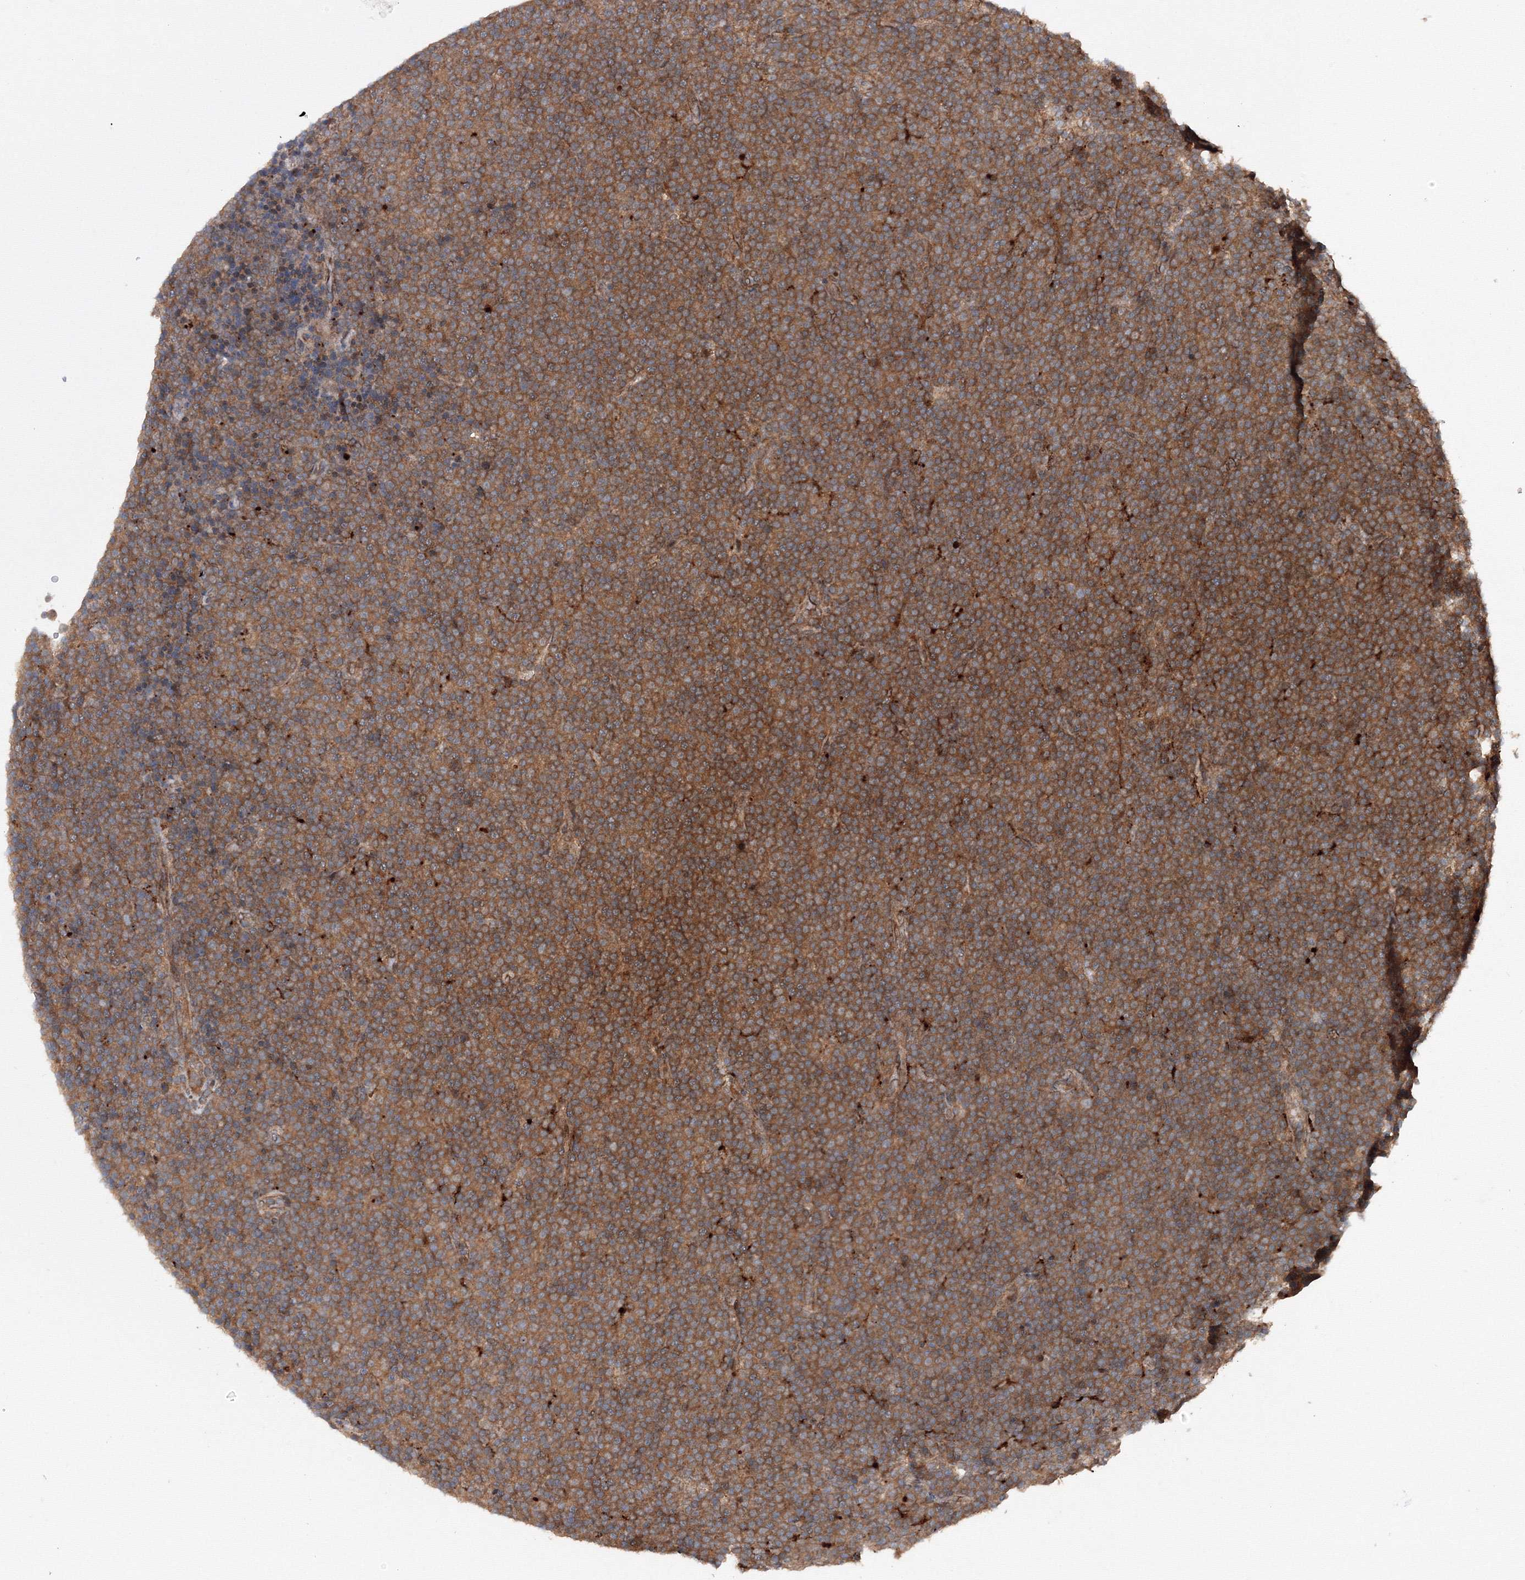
{"staining": {"intensity": "moderate", "quantity": ">75%", "location": "cytoplasmic/membranous"}, "tissue": "lymphoma", "cell_type": "Tumor cells", "image_type": "cancer", "snomed": [{"axis": "morphology", "description": "Malignant lymphoma, non-Hodgkin's type, Low grade"}, {"axis": "topography", "description": "Lymph node"}], "caption": "An image showing moderate cytoplasmic/membranous positivity in about >75% of tumor cells in low-grade malignant lymphoma, non-Hodgkin's type, as visualized by brown immunohistochemical staining.", "gene": "DCTD", "patient": {"sex": "female", "age": 67}}